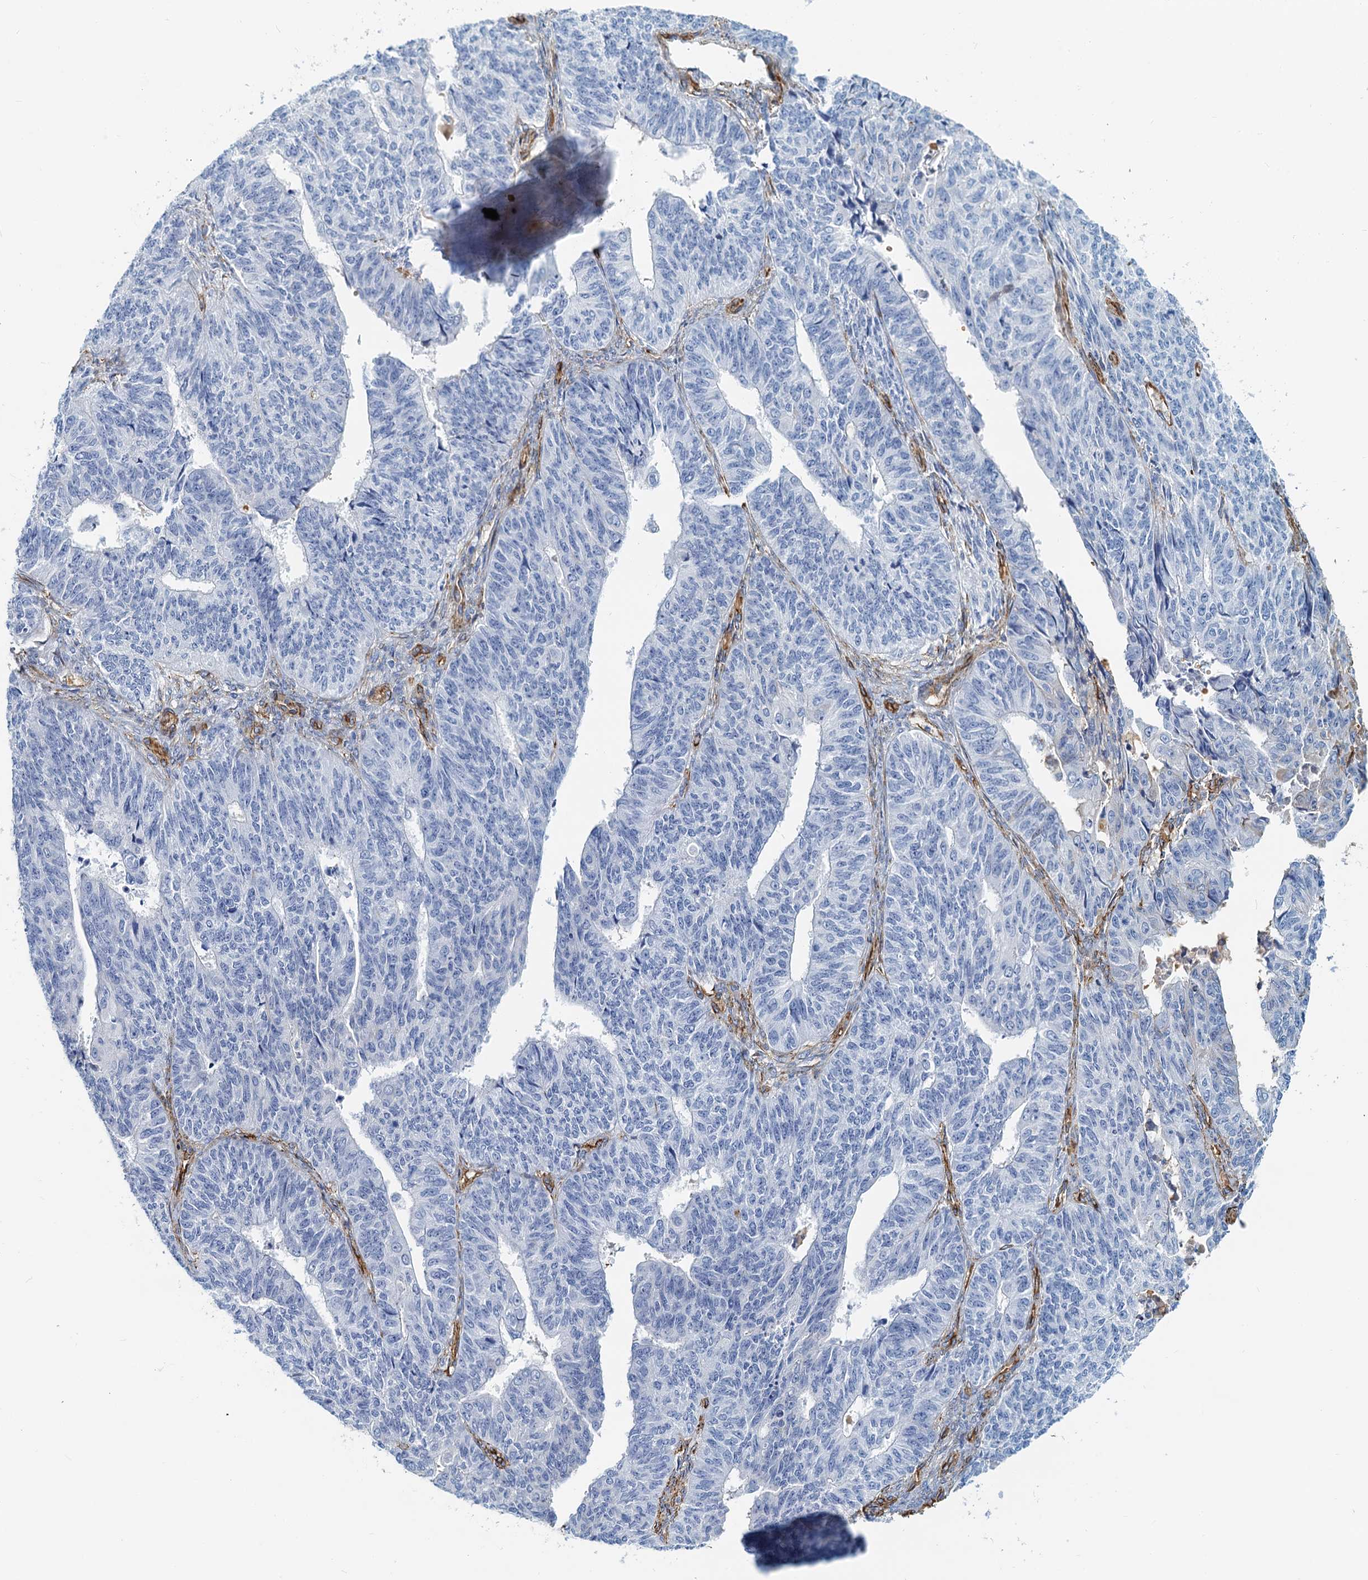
{"staining": {"intensity": "negative", "quantity": "none", "location": "none"}, "tissue": "endometrial cancer", "cell_type": "Tumor cells", "image_type": "cancer", "snomed": [{"axis": "morphology", "description": "Adenocarcinoma, NOS"}, {"axis": "topography", "description": "Endometrium"}], "caption": "A photomicrograph of human endometrial cancer is negative for staining in tumor cells.", "gene": "DGKG", "patient": {"sex": "female", "age": 32}}